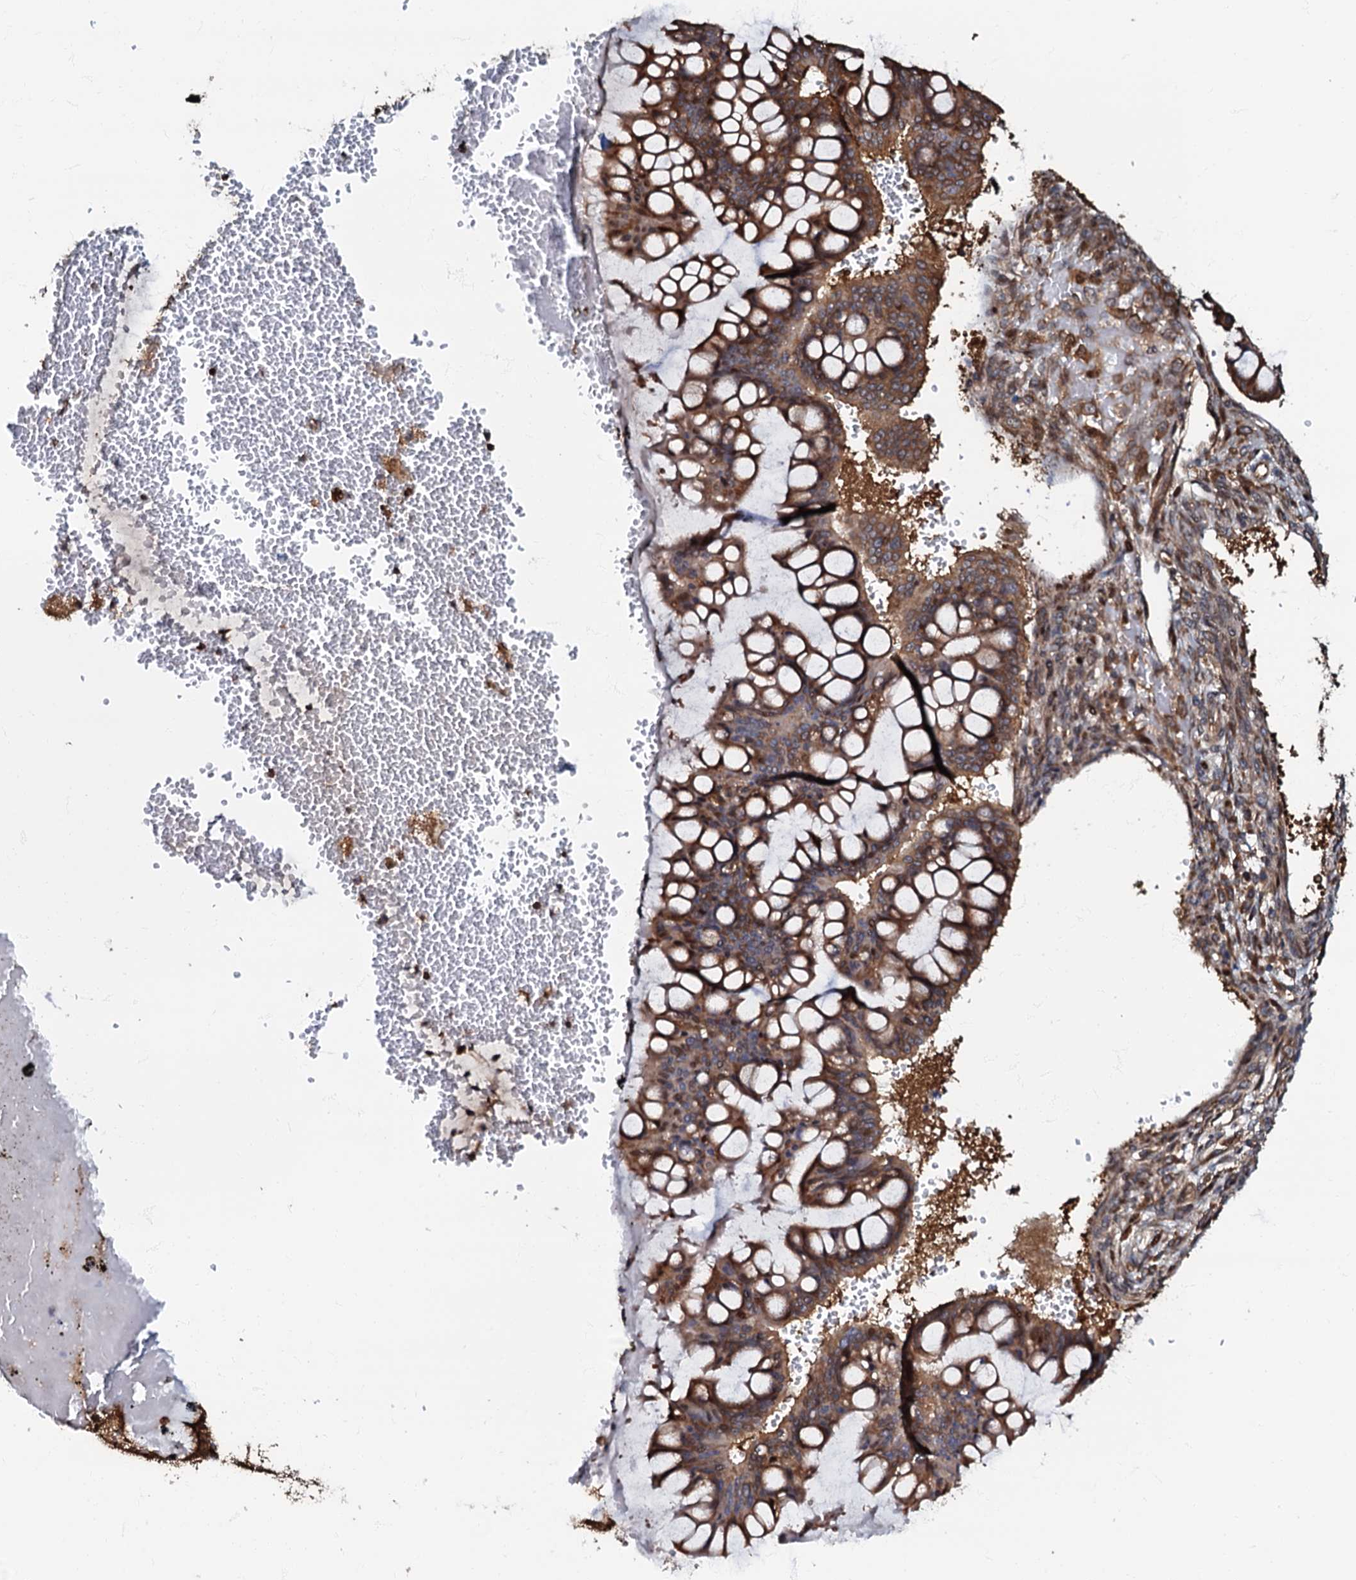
{"staining": {"intensity": "strong", "quantity": ">75%", "location": "cytoplasmic/membranous"}, "tissue": "ovarian cancer", "cell_type": "Tumor cells", "image_type": "cancer", "snomed": [{"axis": "morphology", "description": "Cystadenocarcinoma, mucinous, NOS"}, {"axis": "topography", "description": "Ovary"}], "caption": "DAB immunohistochemical staining of human ovarian cancer shows strong cytoplasmic/membranous protein staining in about >75% of tumor cells. (Brightfield microscopy of DAB IHC at high magnification).", "gene": "OSBP", "patient": {"sex": "female", "age": 73}}